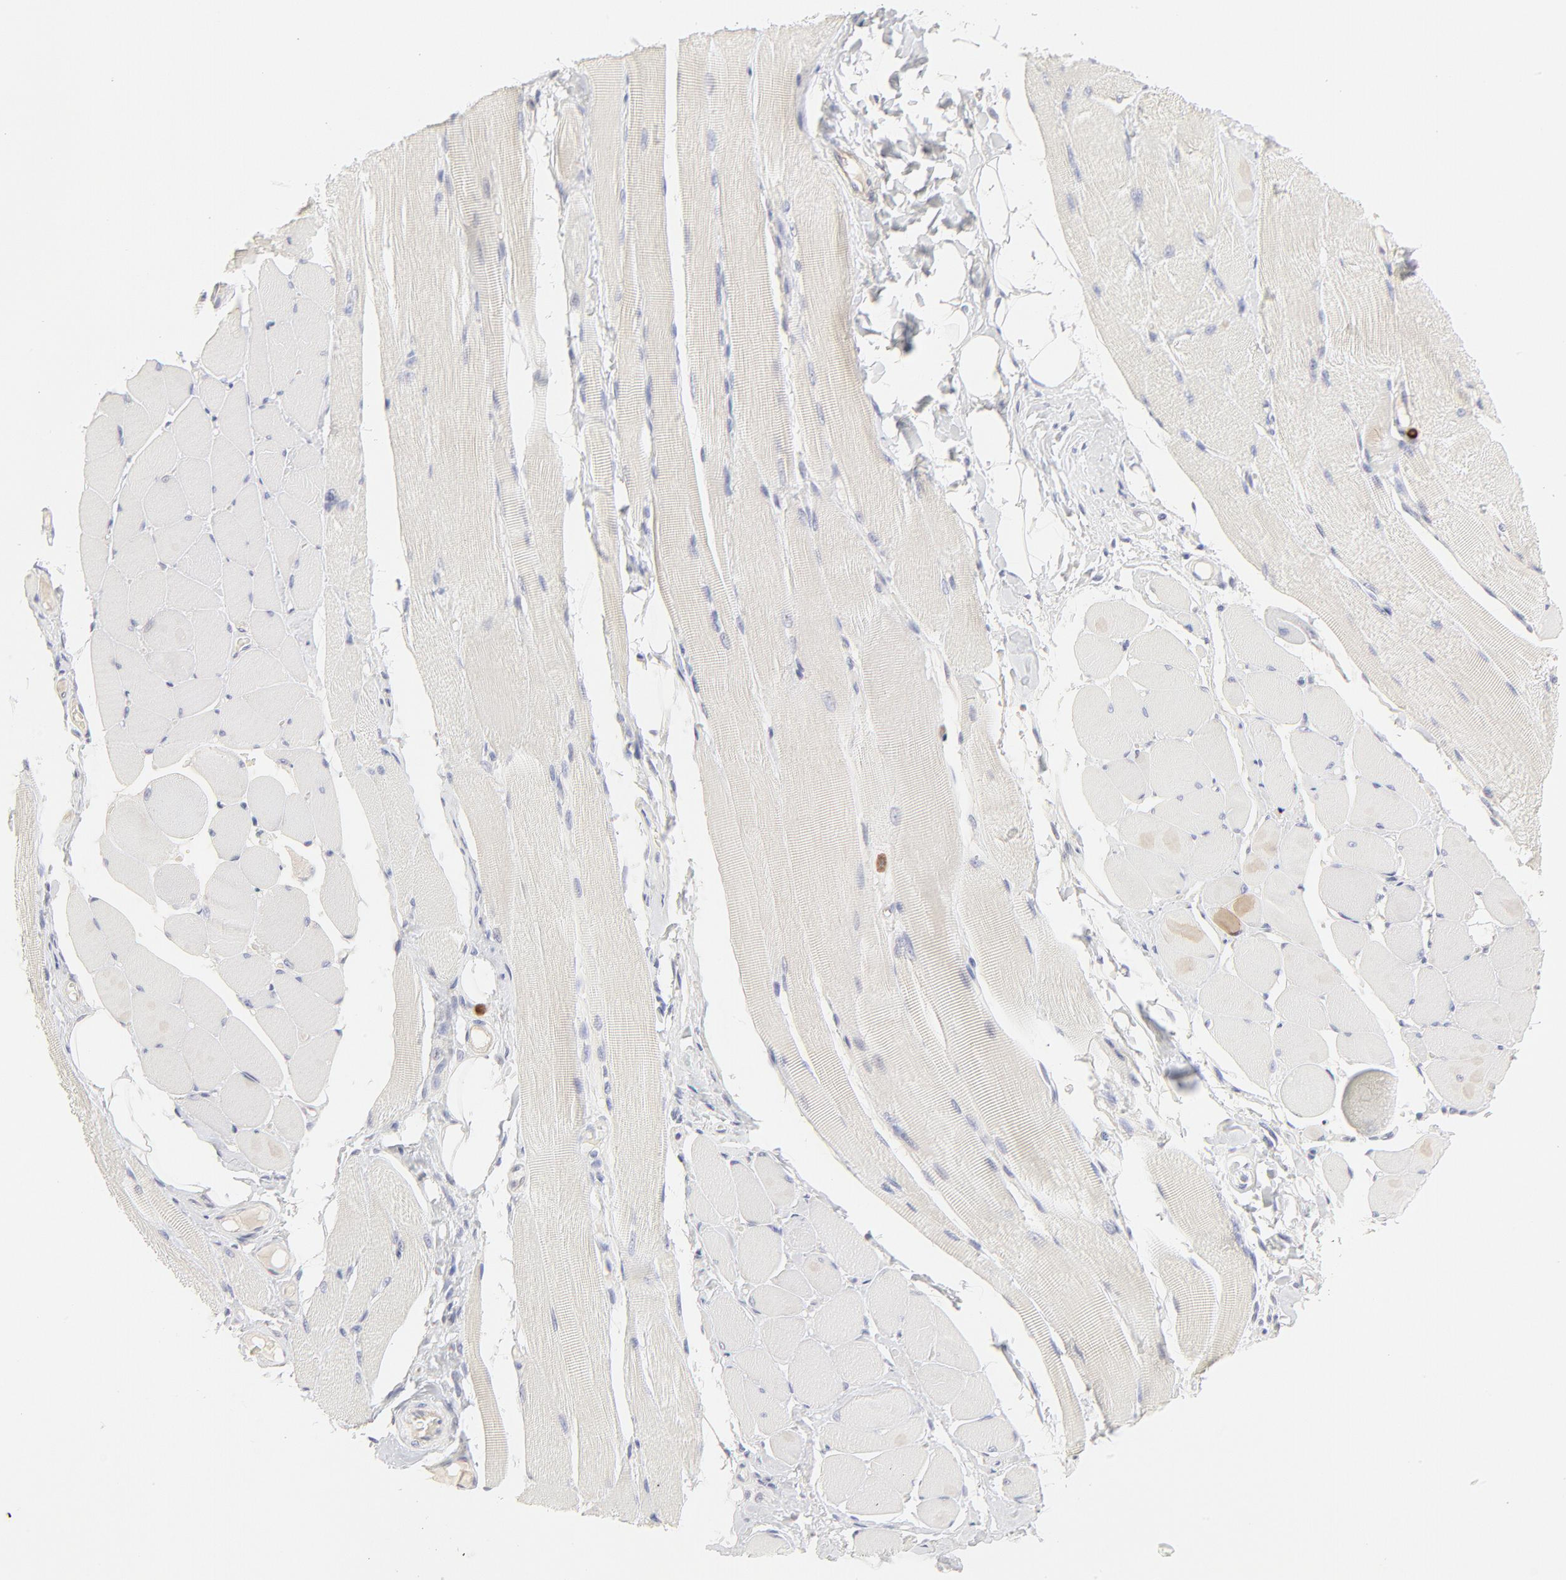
{"staining": {"intensity": "weak", "quantity": "<25%", "location": "cytoplasmic/membranous"}, "tissue": "skeletal muscle", "cell_type": "Myocytes", "image_type": "normal", "snomed": [{"axis": "morphology", "description": "Normal tissue, NOS"}, {"axis": "topography", "description": "Skeletal muscle"}, {"axis": "topography", "description": "Peripheral nerve tissue"}], "caption": "DAB (3,3'-diaminobenzidine) immunohistochemical staining of unremarkable human skeletal muscle displays no significant staining in myocytes.", "gene": "ELF3", "patient": {"sex": "female", "age": 84}}